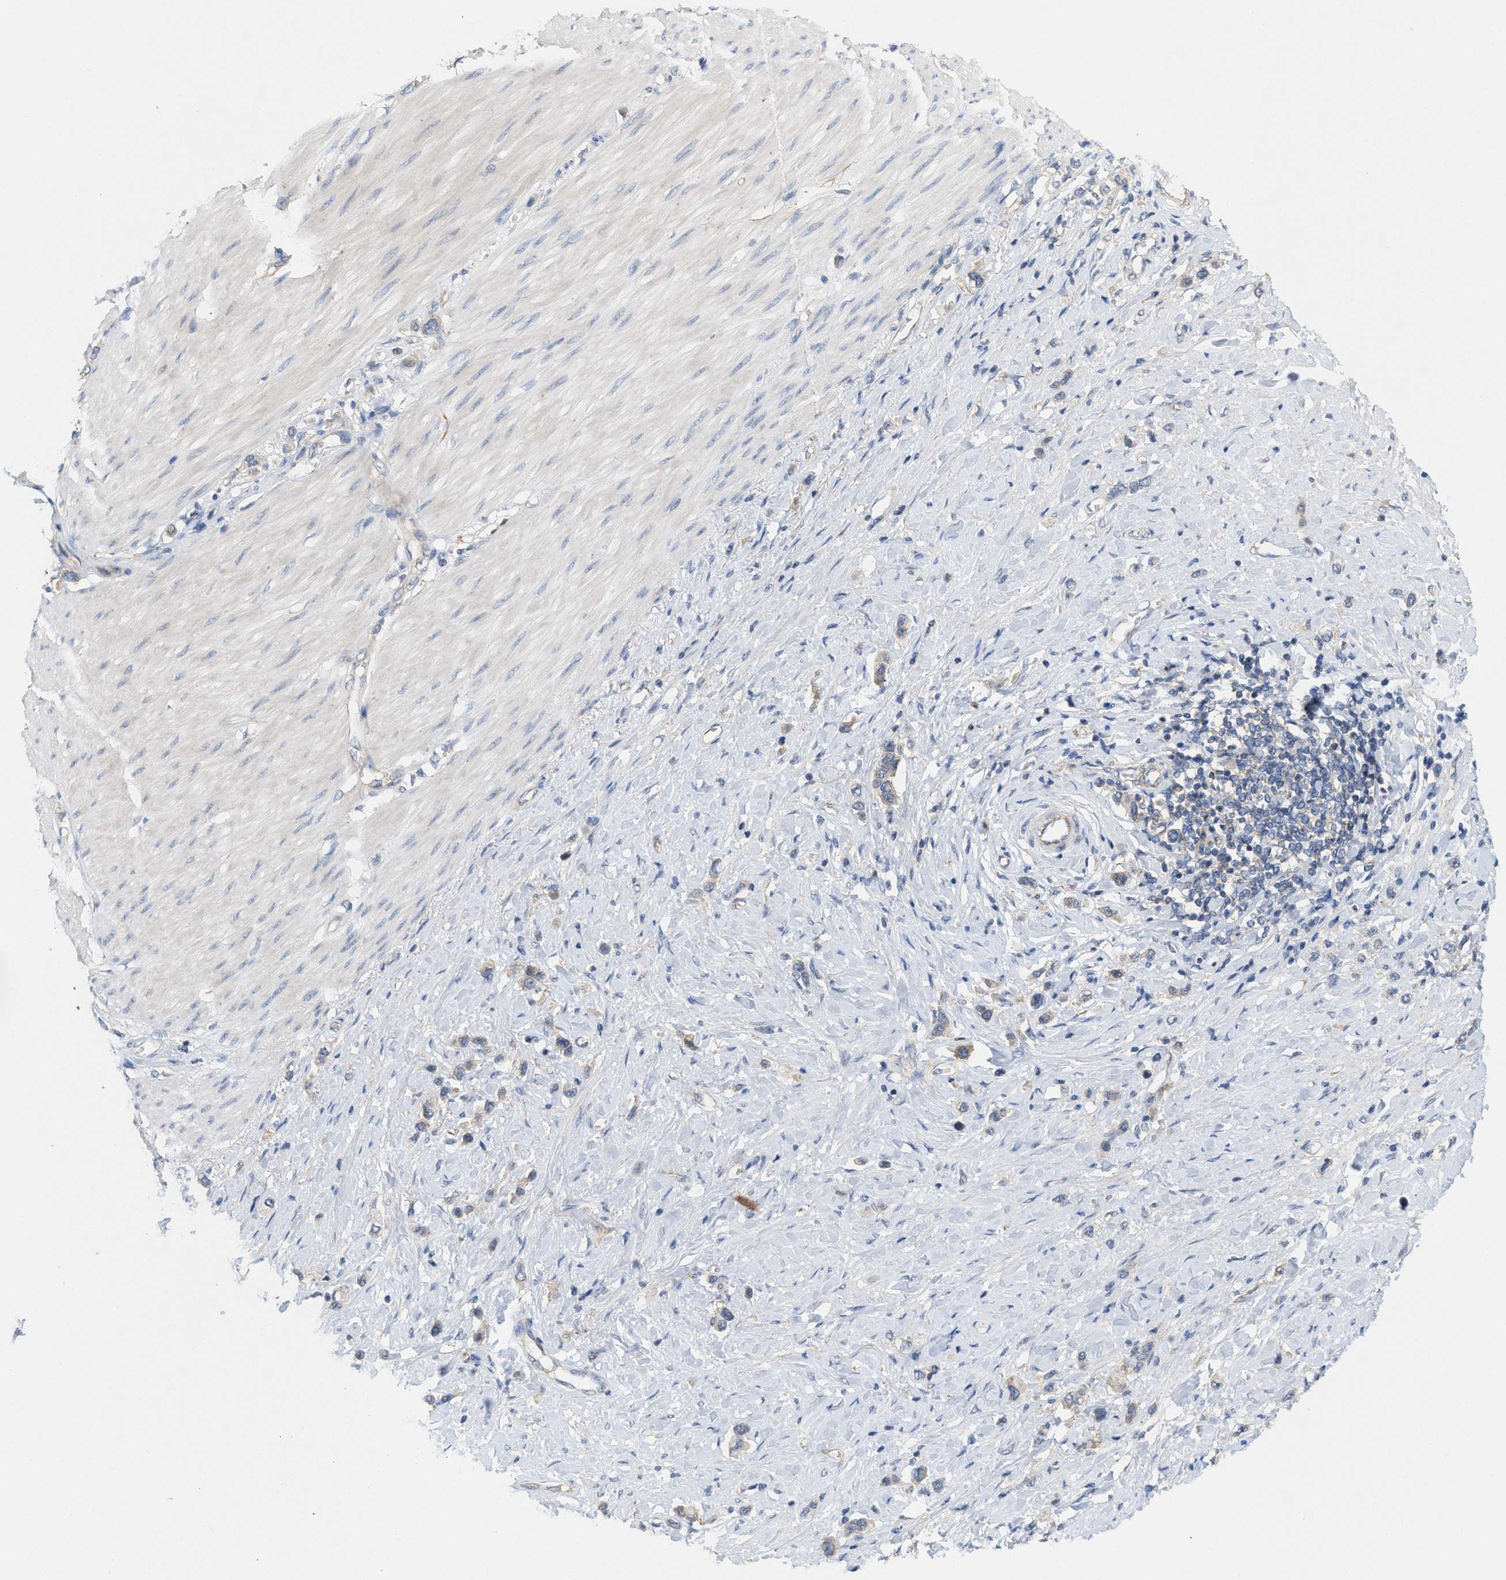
{"staining": {"intensity": "weak", "quantity": ">75%", "location": "cytoplasmic/membranous"}, "tissue": "stomach cancer", "cell_type": "Tumor cells", "image_type": "cancer", "snomed": [{"axis": "morphology", "description": "Adenocarcinoma, NOS"}, {"axis": "topography", "description": "Stomach"}], "caption": "High-magnification brightfield microscopy of adenocarcinoma (stomach) stained with DAB (3,3'-diaminobenzidine) (brown) and counterstained with hematoxylin (blue). tumor cells exhibit weak cytoplasmic/membranous expression is present in about>75% of cells.", "gene": "UBAP2", "patient": {"sex": "female", "age": 65}}